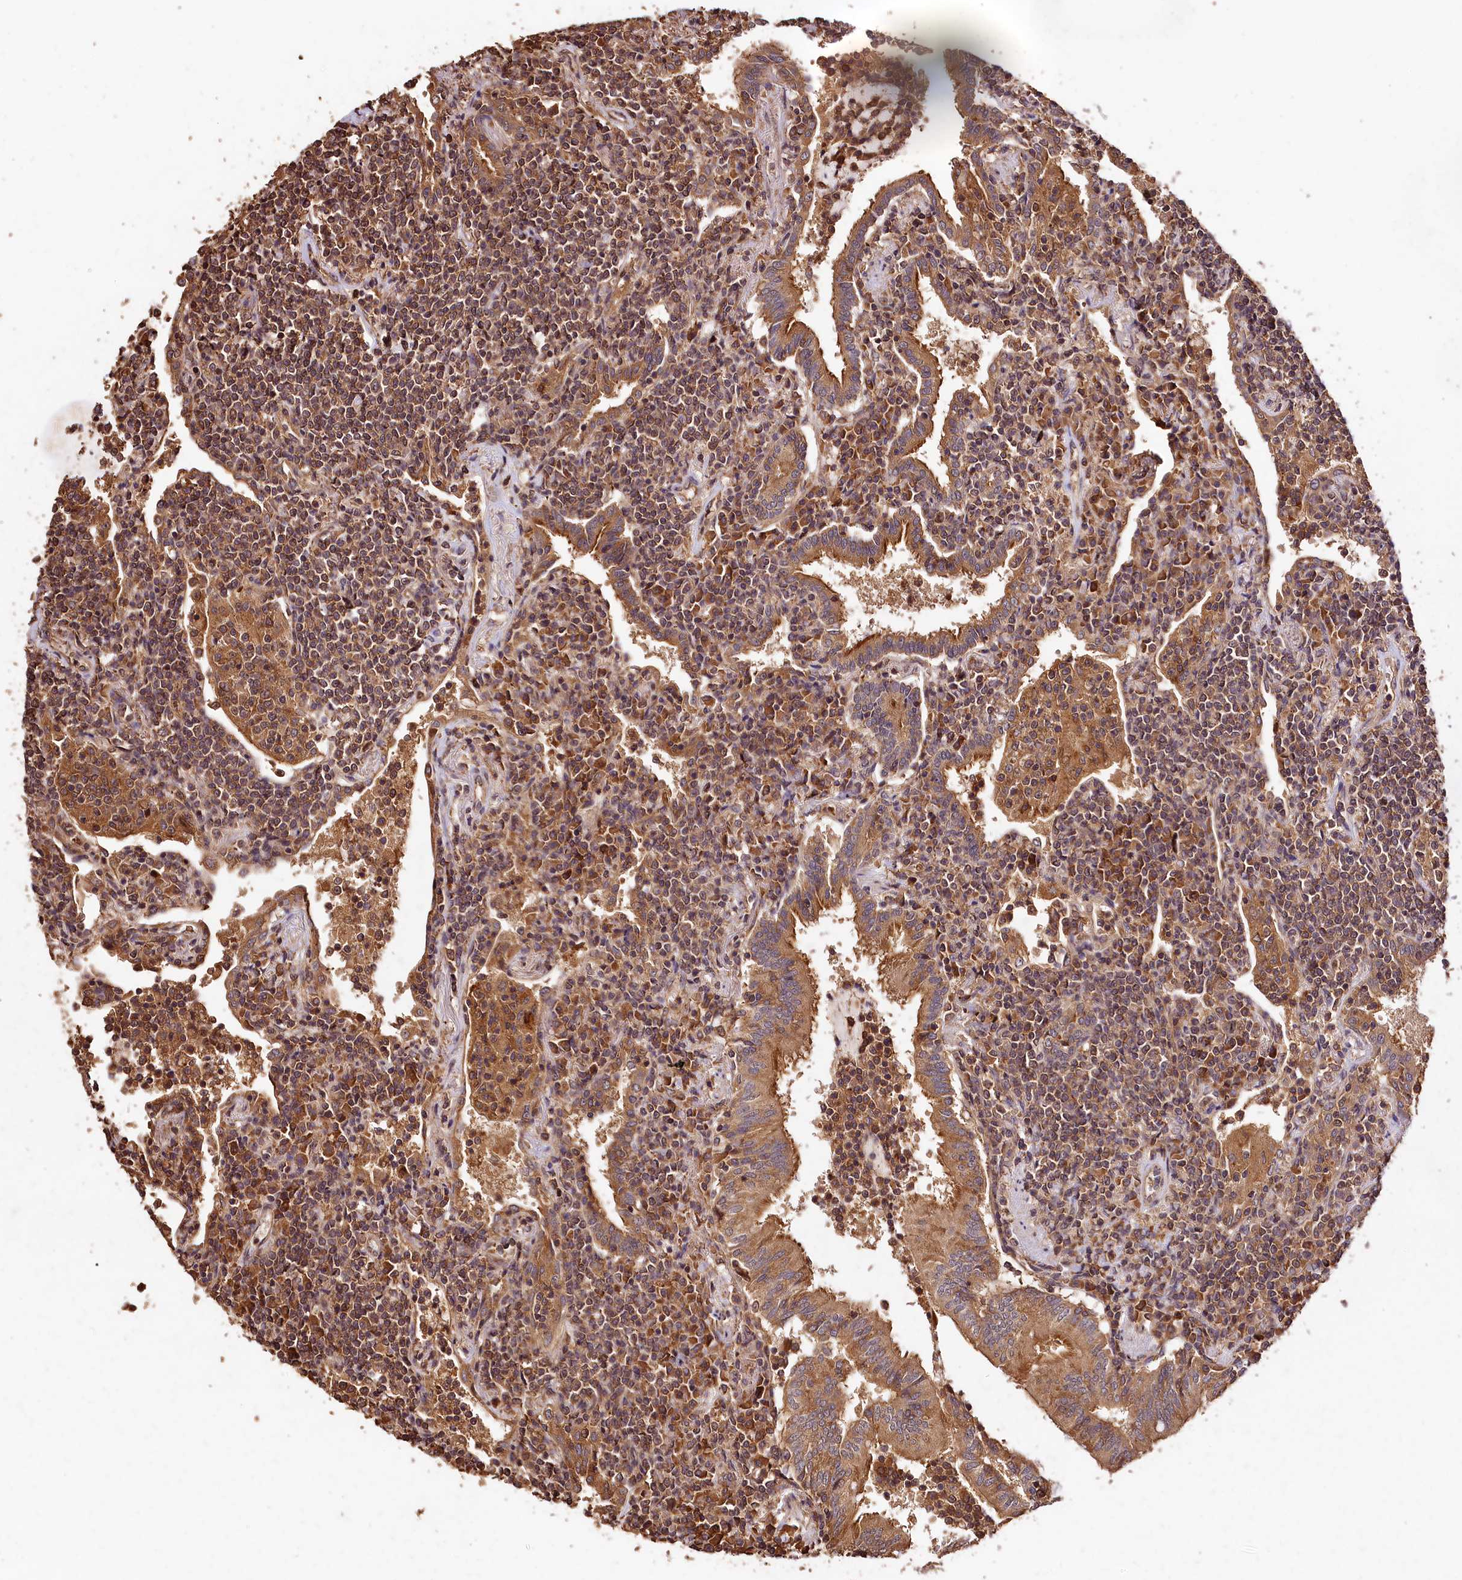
{"staining": {"intensity": "moderate", "quantity": ">75%", "location": "cytoplasmic/membranous,nuclear"}, "tissue": "lymphoma", "cell_type": "Tumor cells", "image_type": "cancer", "snomed": [{"axis": "morphology", "description": "Malignant lymphoma, non-Hodgkin's type, Low grade"}, {"axis": "topography", "description": "Lung"}], "caption": "Lymphoma stained with a protein marker demonstrates moderate staining in tumor cells.", "gene": "KPTN", "patient": {"sex": "female", "age": 71}}